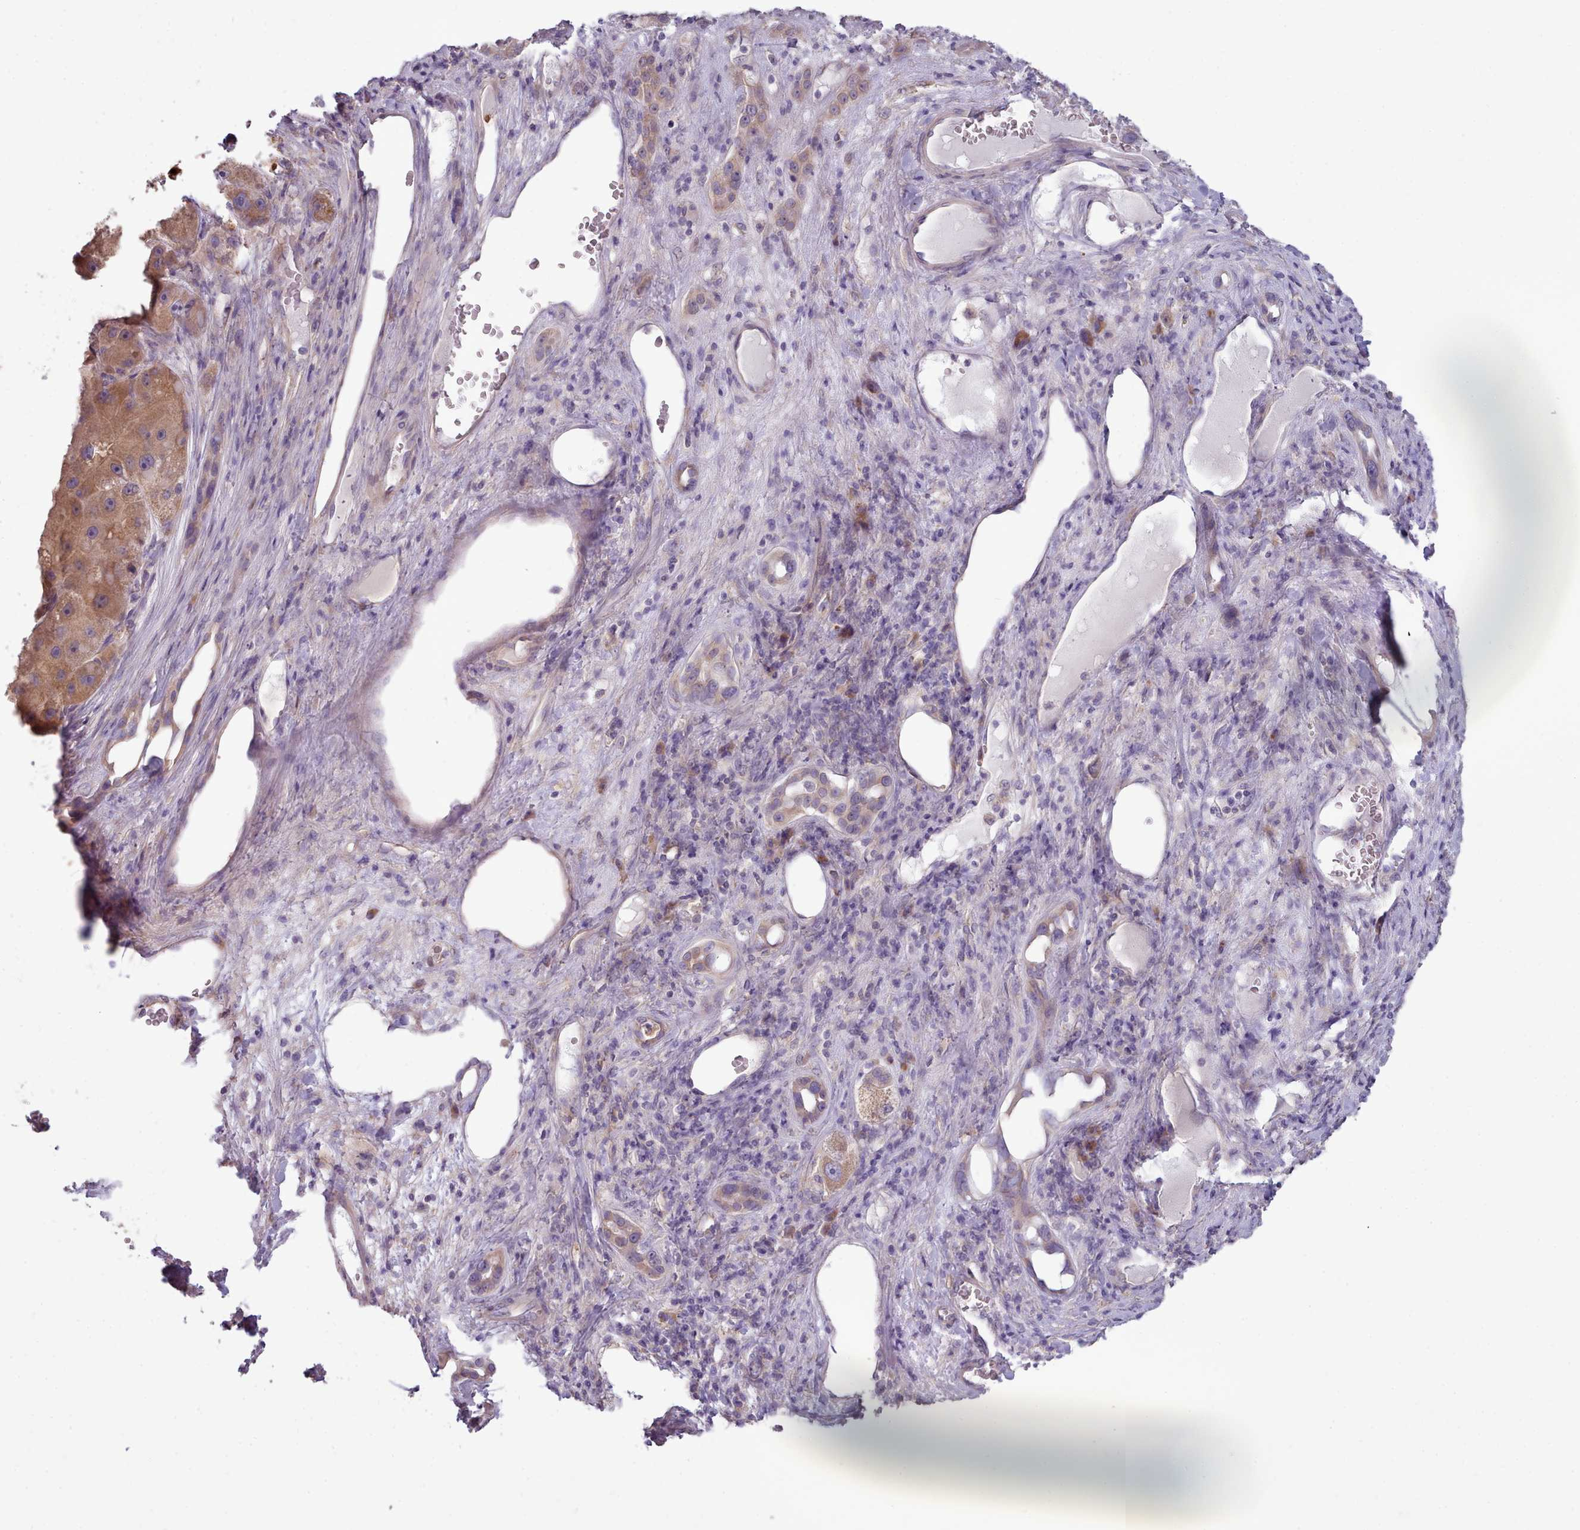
{"staining": {"intensity": "weak", "quantity": ">75%", "location": "cytoplasmic/membranous"}, "tissue": "liver cancer", "cell_type": "Tumor cells", "image_type": "cancer", "snomed": [{"axis": "morphology", "description": "Carcinoma, Hepatocellular, NOS"}, {"axis": "topography", "description": "Liver"}], "caption": "Immunohistochemistry (IHC) staining of liver cancer, which exhibits low levels of weak cytoplasmic/membranous positivity in approximately >75% of tumor cells indicating weak cytoplasmic/membranous protein staining. The staining was performed using DAB (brown) for protein detection and nuclei were counterstained in hematoxylin (blue).", "gene": "DPF1", "patient": {"sex": "female", "age": 73}}